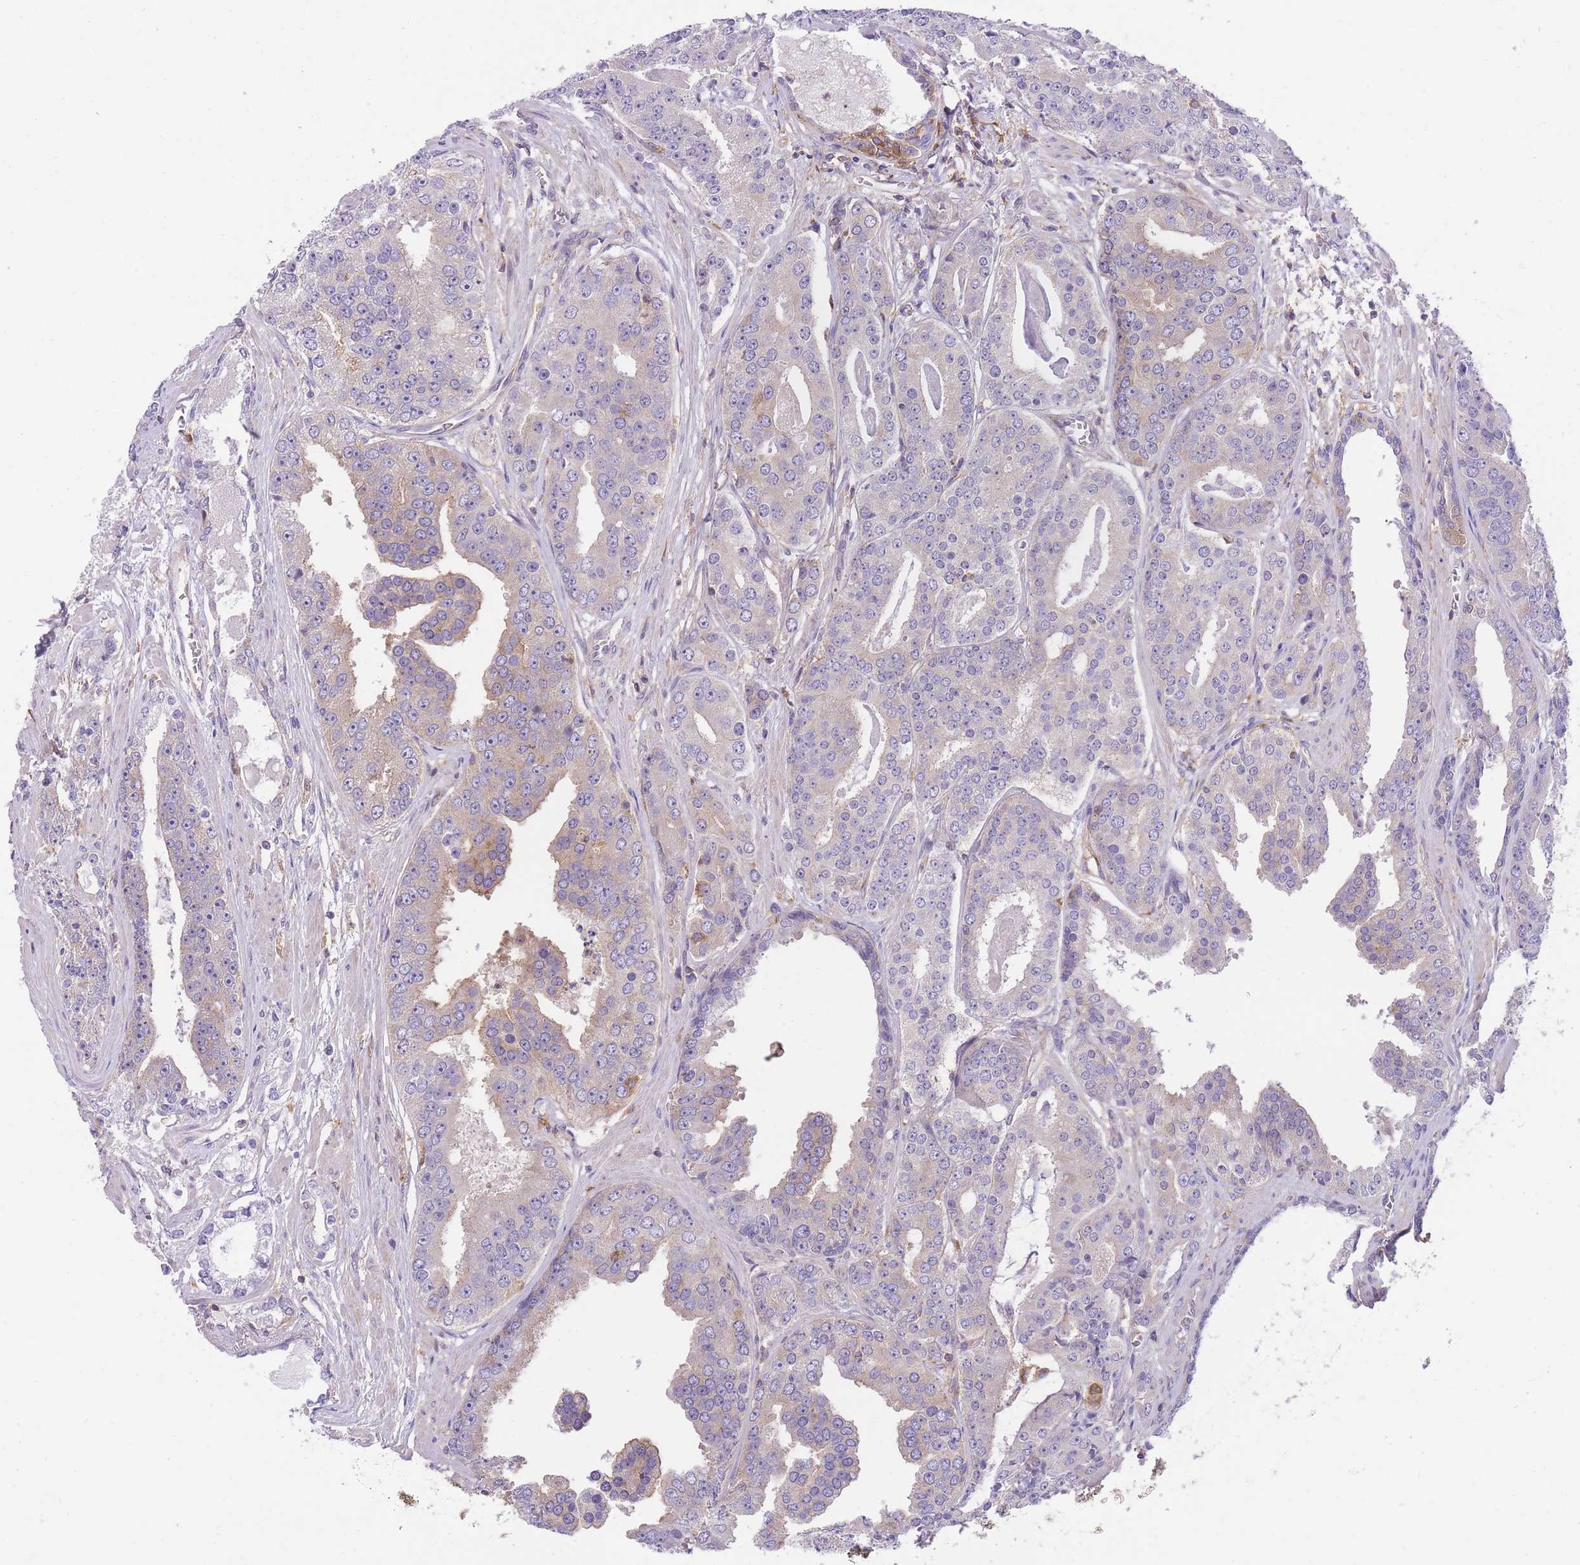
{"staining": {"intensity": "negative", "quantity": "none", "location": "none"}, "tissue": "prostate cancer", "cell_type": "Tumor cells", "image_type": "cancer", "snomed": [{"axis": "morphology", "description": "Adenocarcinoma, High grade"}, {"axis": "topography", "description": "Prostate"}], "caption": "Human prostate adenocarcinoma (high-grade) stained for a protein using immunohistochemistry (IHC) shows no positivity in tumor cells.", "gene": "PRKAR1A", "patient": {"sex": "male", "age": 71}}